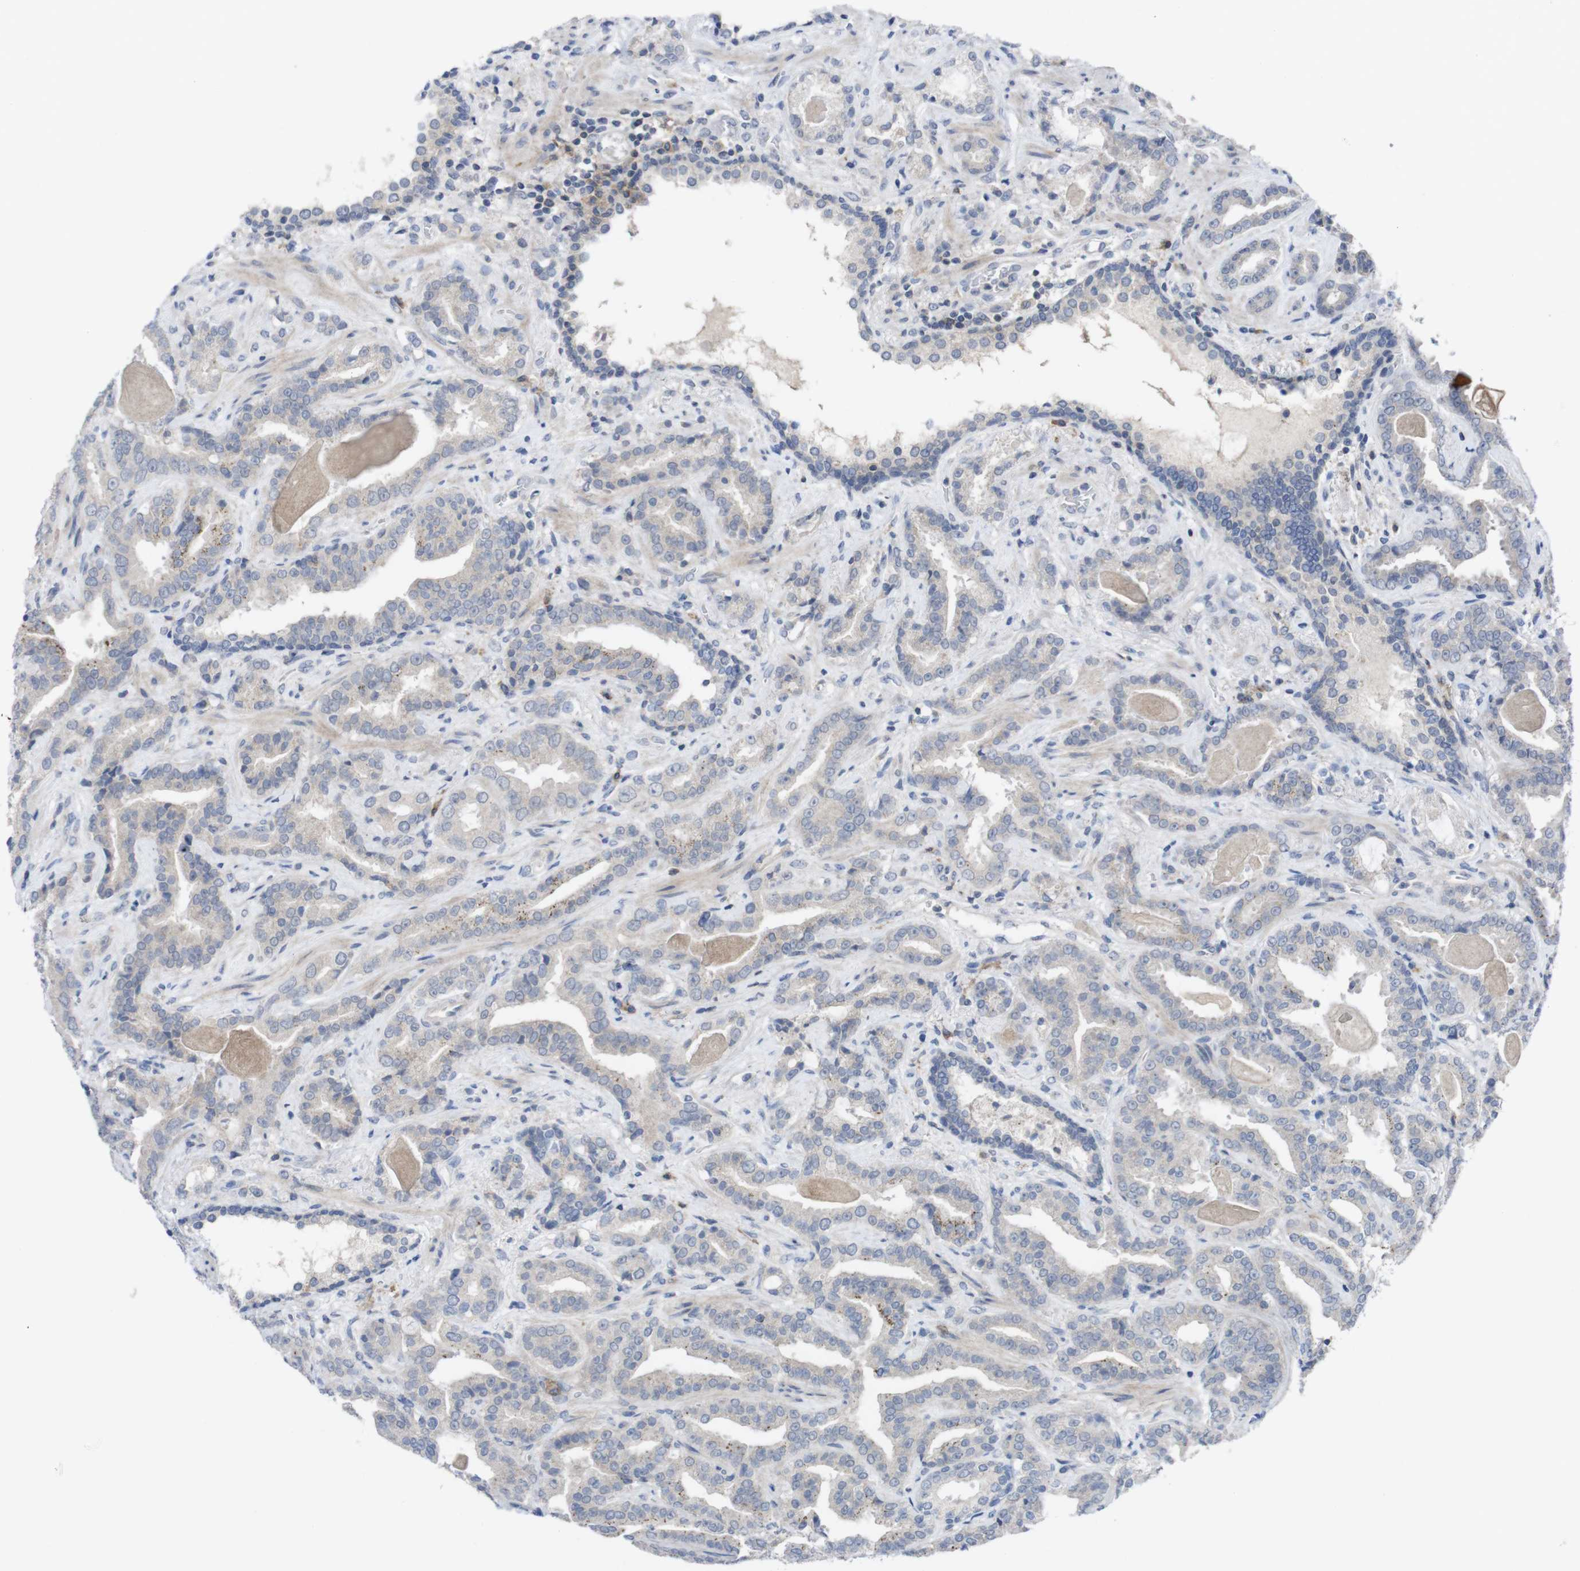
{"staining": {"intensity": "weak", "quantity": "<25%", "location": "cytoplasmic/membranous"}, "tissue": "prostate cancer", "cell_type": "Tumor cells", "image_type": "cancer", "snomed": [{"axis": "morphology", "description": "Adenocarcinoma, Low grade"}, {"axis": "topography", "description": "Prostate"}], "caption": "An immunohistochemistry (IHC) photomicrograph of adenocarcinoma (low-grade) (prostate) is shown. There is no staining in tumor cells of adenocarcinoma (low-grade) (prostate).", "gene": "SLAMF7", "patient": {"sex": "male", "age": 60}}